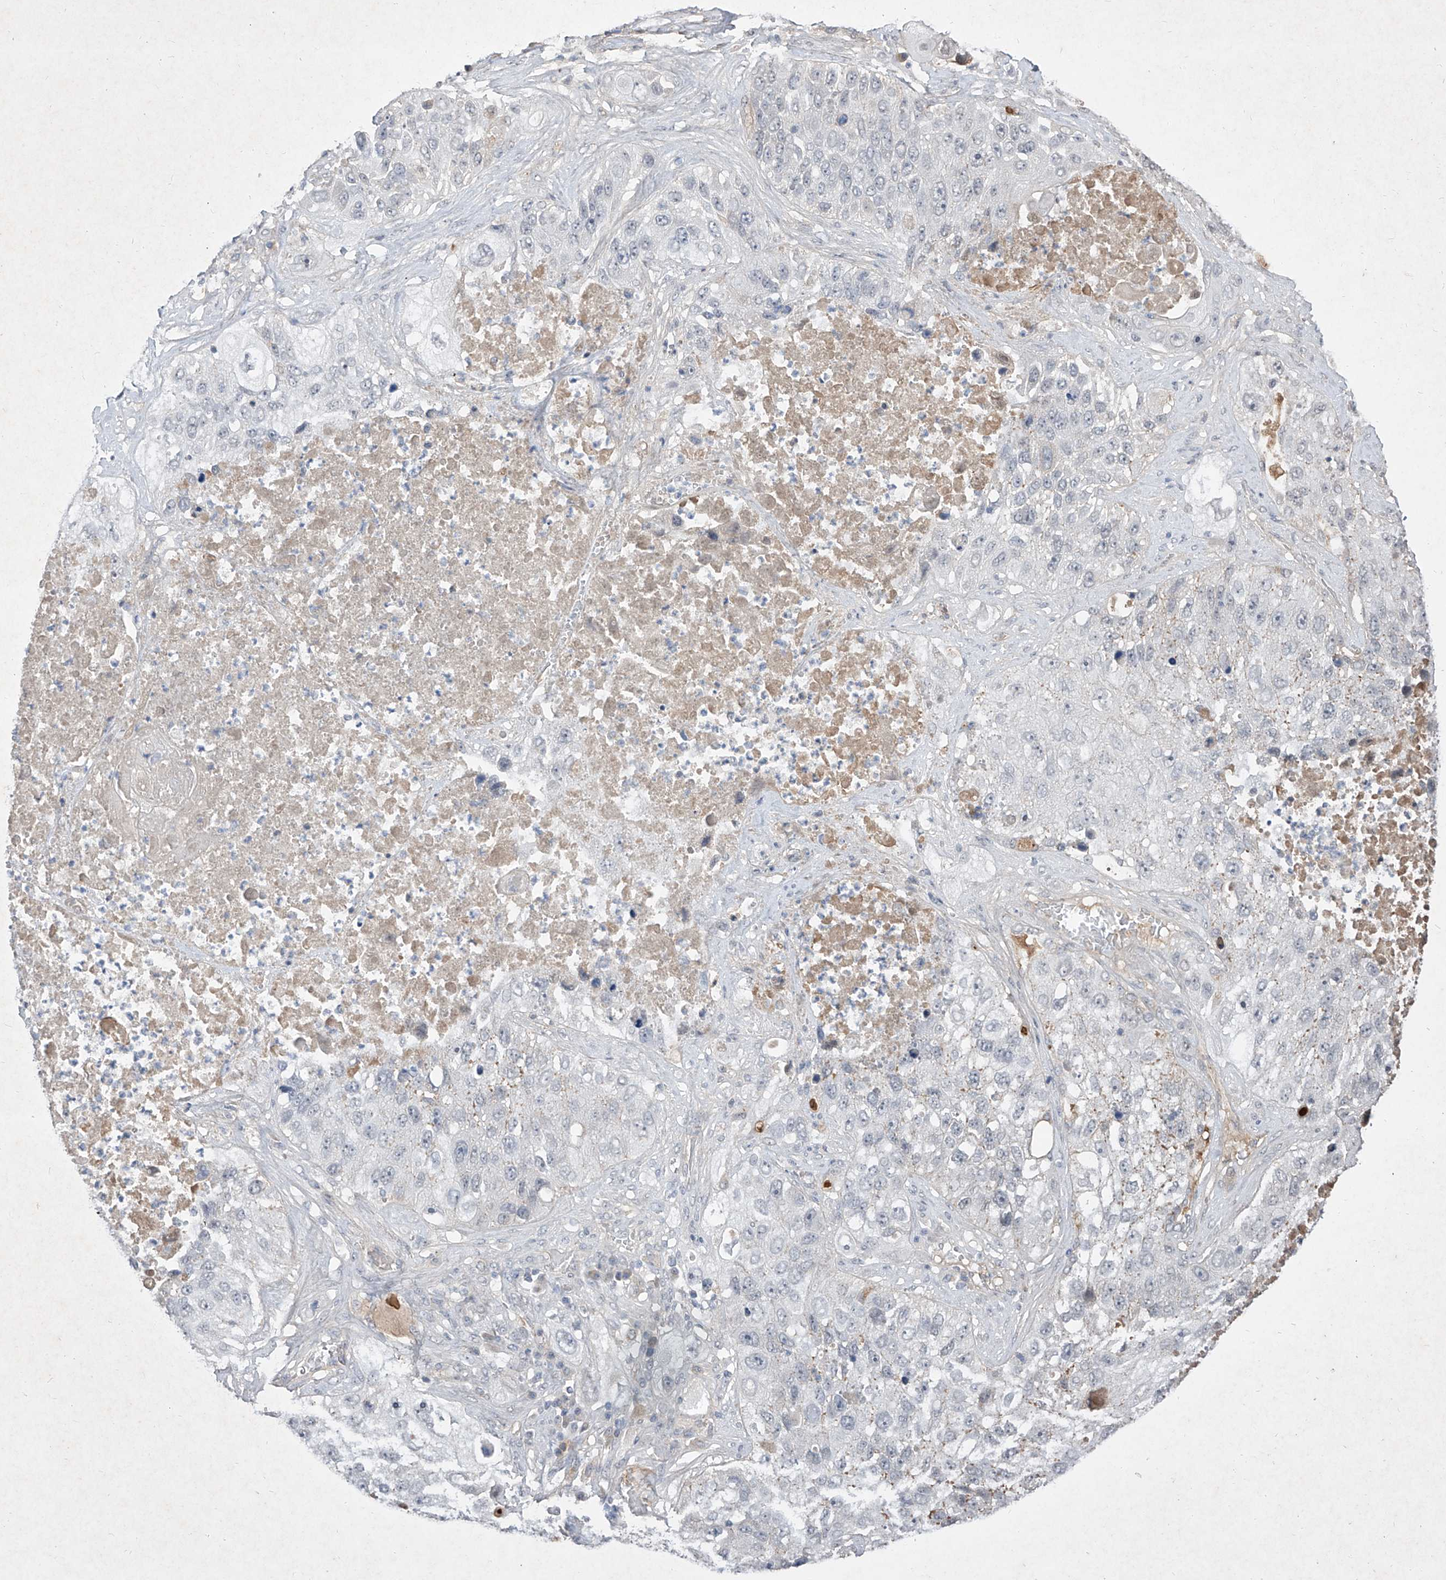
{"staining": {"intensity": "negative", "quantity": "none", "location": "none"}, "tissue": "lung cancer", "cell_type": "Tumor cells", "image_type": "cancer", "snomed": [{"axis": "morphology", "description": "Squamous cell carcinoma, NOS"}, {"axis": "topography", "description": "Lung"}], "caption": "This is a photomicrograph of immunohistochemistry (IHC) staining of lung cancer, which shows no expression in tumor cells.", "gene": "C4A", "patient": {"sex": "male", "age": 61}}